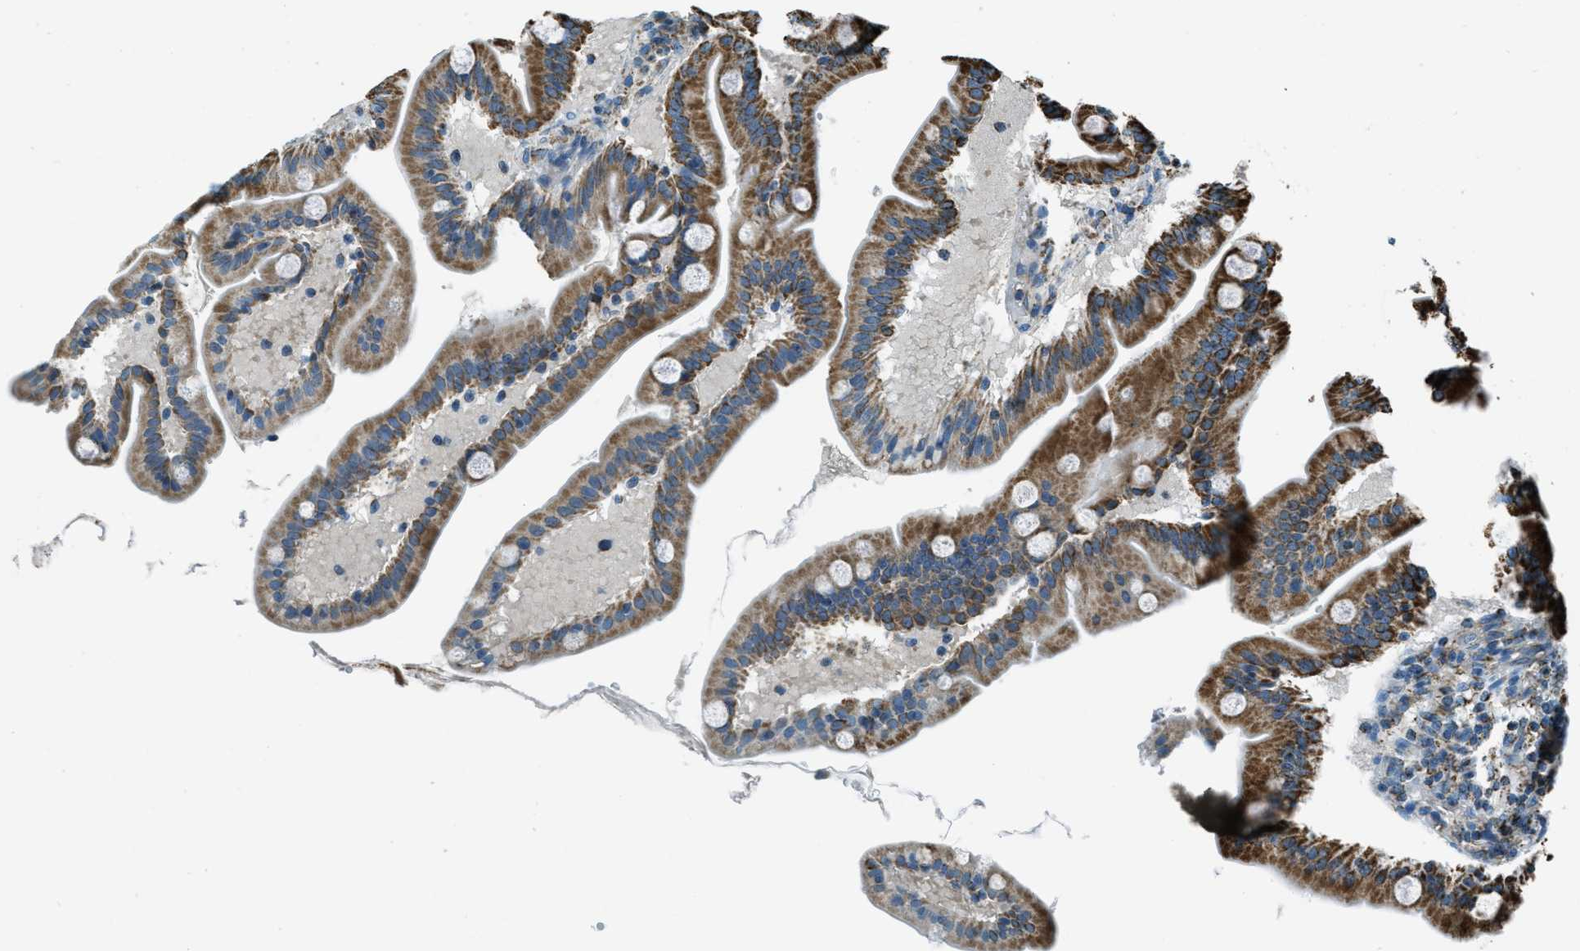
{"staining": {"intensity": "strong", "quantity": ">75%", "location": "cytoplasmic/membranous"}, "tissue": "duodenum", "cell_type": "Glandular cells", "image_type": "normal", "snomed": [{"axis": "morphology", "description": "Normal tissue, NOS"}, {"axis": "topography", "description": "Duodenum"}], "caption": "An immunohistochemistry (IHC) photomicrograph of unremarkable tissue is shown. Protein staining in brown highlights strong cytoplasmic/membranous positivity in duodenum within glandular cells.", "gene": "CHST15", "patient": {"sex": "male", "age": 54}}